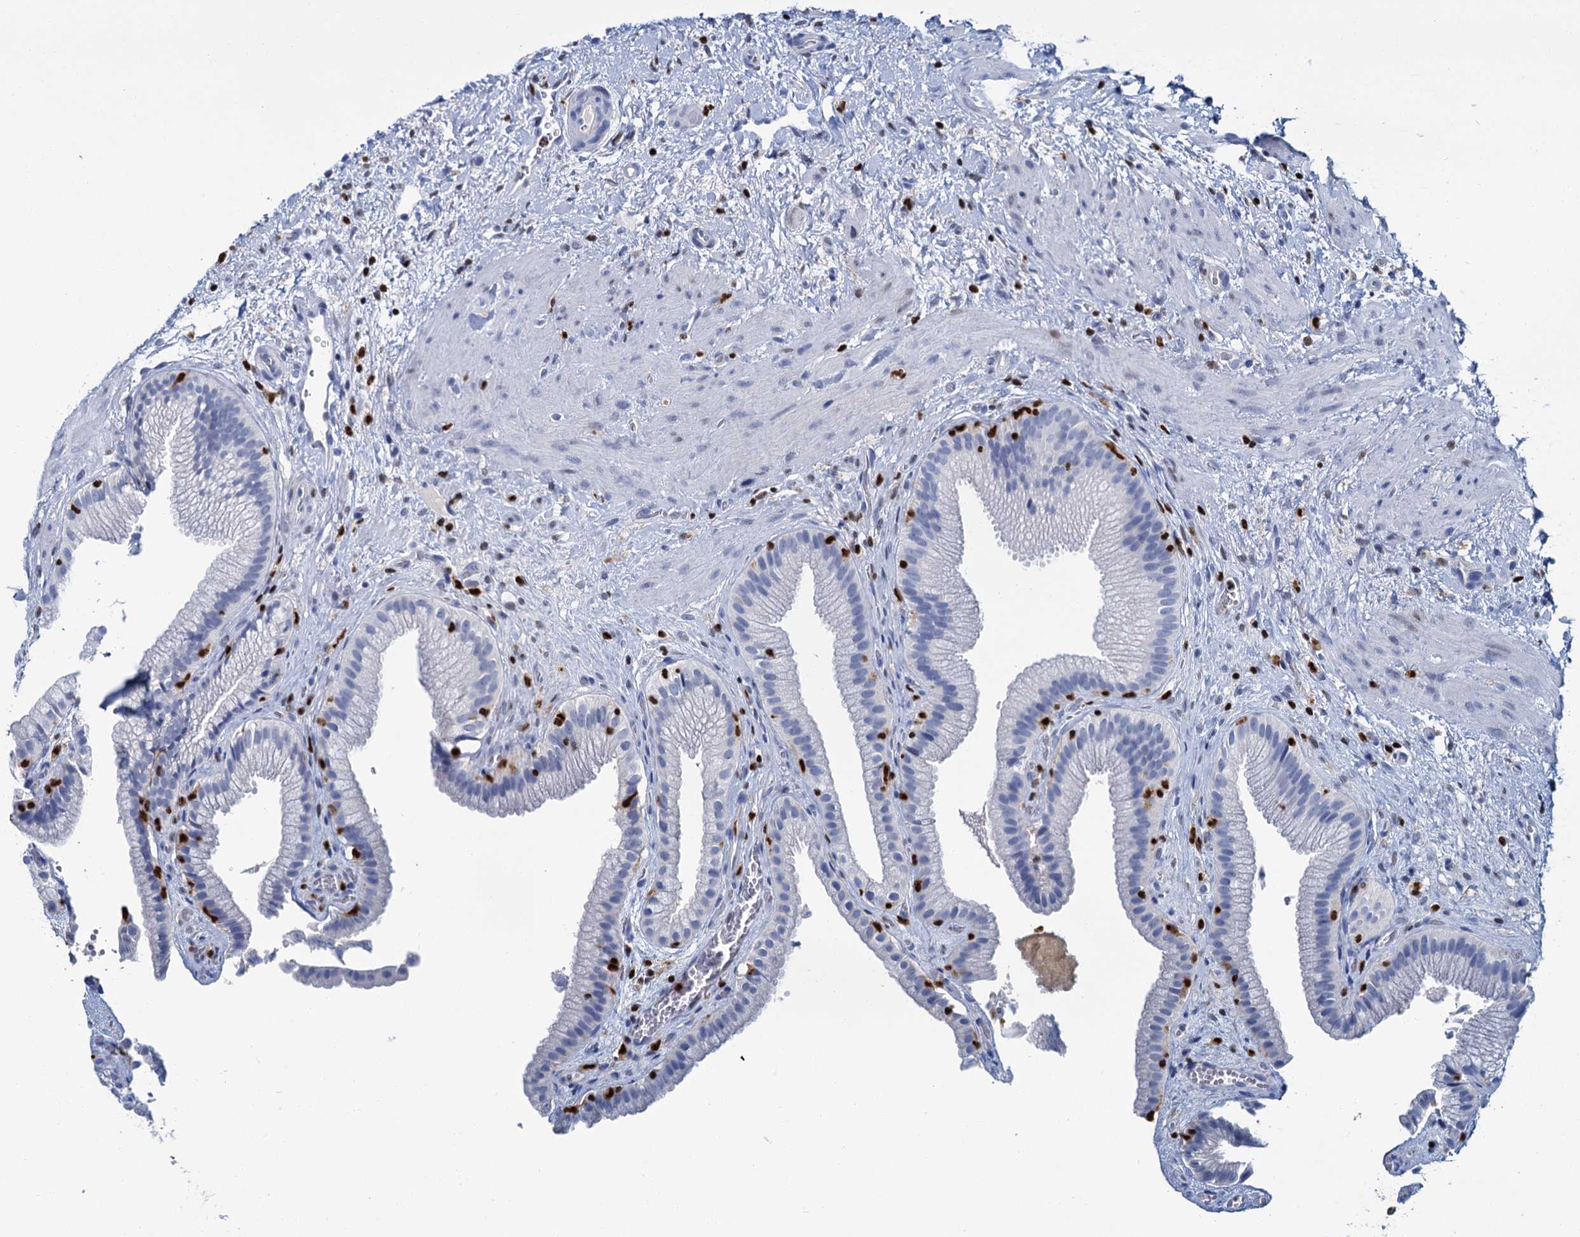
{"staining": {"intensity": "negative", "quantity": "none", "location": "none"}, "tissue": "gallbladder", "cell_type": "Glandular cells", "image_type": "normal", "snomed": [{"axis": "morphology", "description": "Normal tissue, NOS"}, {"axis": "morphology", "description": "Inflammation, NOS"}, {"axis": "topography", "description": "Gallbladder"}], "caption": "Benign gallbladder was stained to show a protein in brown. There is no significant staining in glandular cells. (DAB IHC visualized using brightfield microscopy, high magnification).", "gene": "CELF2", "patient": {"sex": "male", "age": 51}}